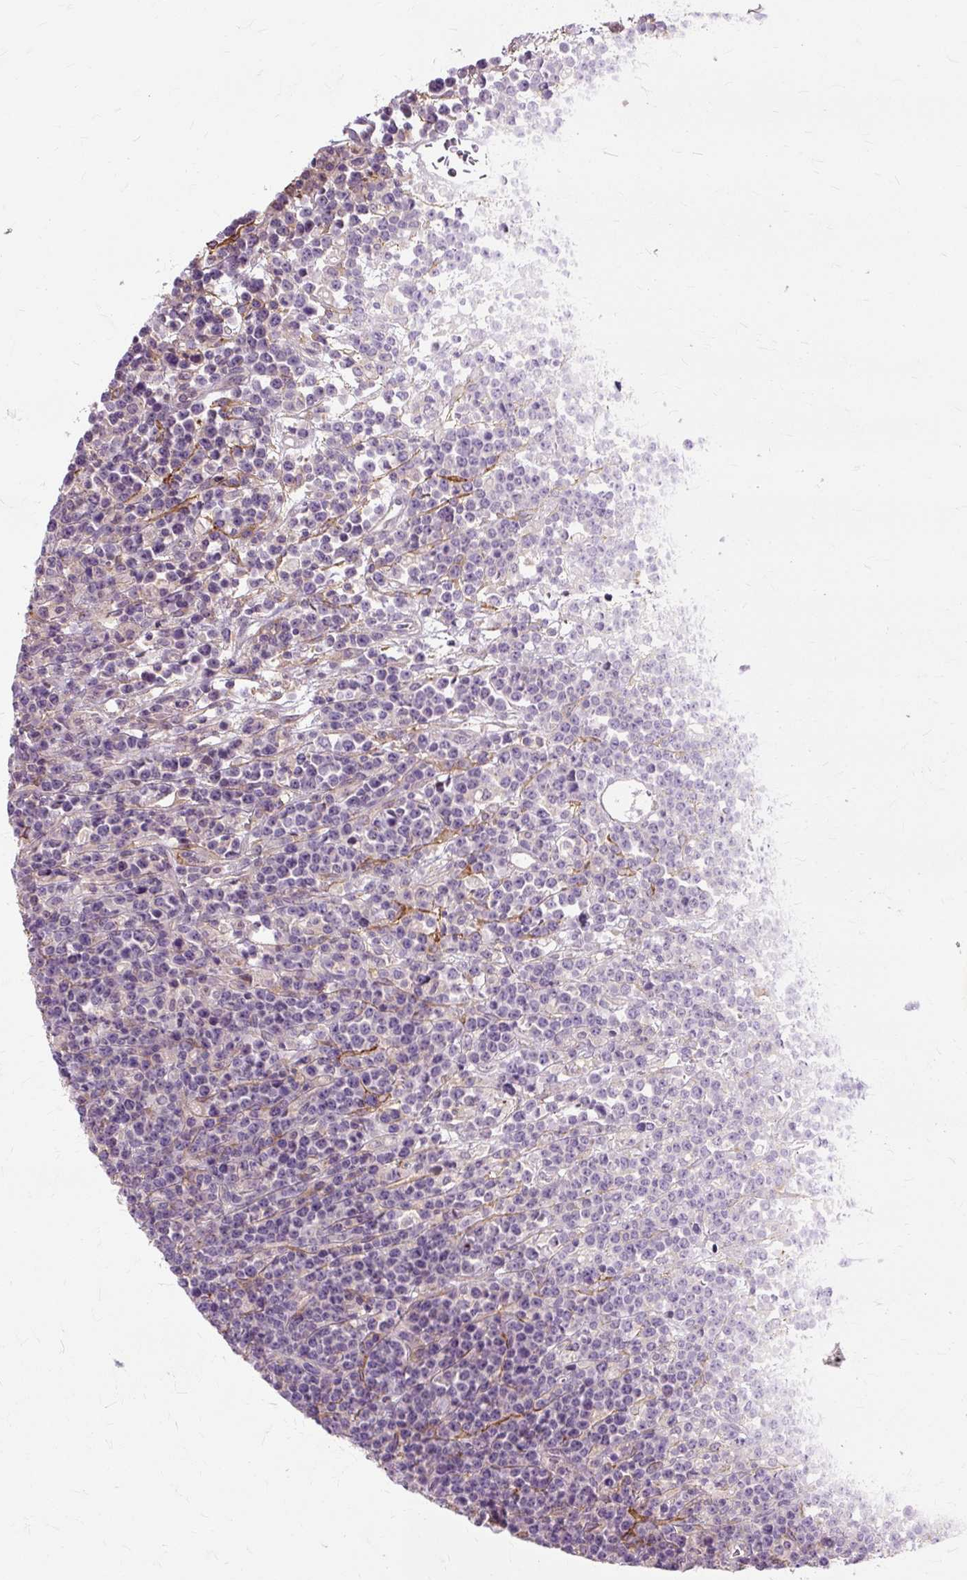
{"staining": {"intensity": "negative", "quantity": "none", "location": "none"}, "tissue": "lymphoma", "cell_type": "Tumor cells", "image_type": "cancer", "snomed": [{"axis": "morphology", "description": "Malignant lymphoma, non-Hodgkin's type, High grade"}, {"axis": "topography", "description": "Ovary"}], "caption": "Human lymphoma stained for a protein using immunohistochemistry reveals no expression in tumor cells.", "gene": "TSPAN8", "patient": {"sex": "female", "age": 56}}